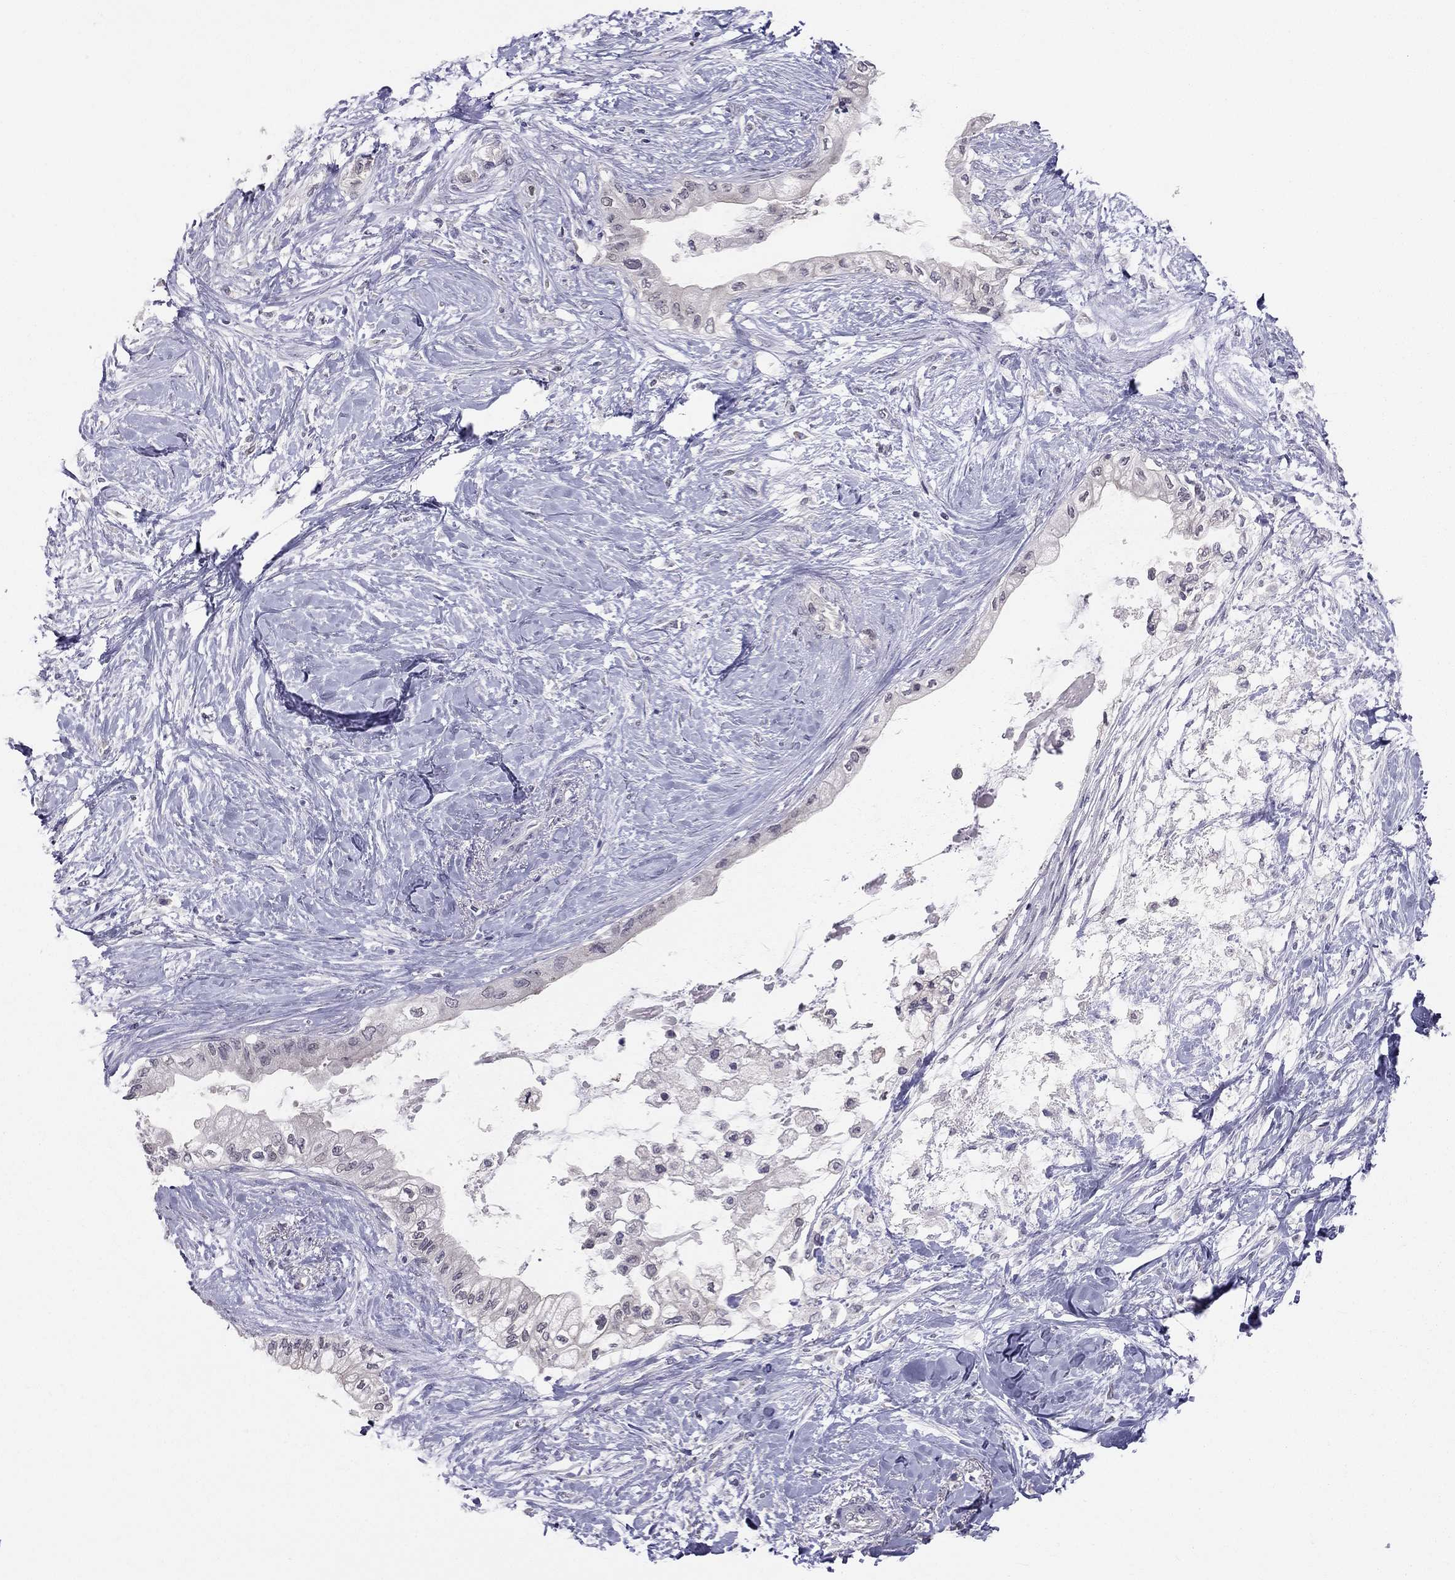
{"staining": {"intensity": "negative", "quantity": "none", "location": "none"}, "tissue": "pancreatic cancer", "cell_type": "Tumor cells", "image_type": "cancer", "snomed": [{"axis": "morphology", "description": "Normal tissue, NOS"}, {"axis": "morphology", "description": "Adenocarcinoma, NOS"}, {"axis": "topography", "description": "Pancreas"}, {"axis": "topography", "description": "Duodenum"}], "caption": "This is an immunohistochemistry image of pancreatic adenocarcinoma. There is no expression in tumor cells.", "gene": "HSF2BP", "patient": {"sex": "female", "age": 60}}